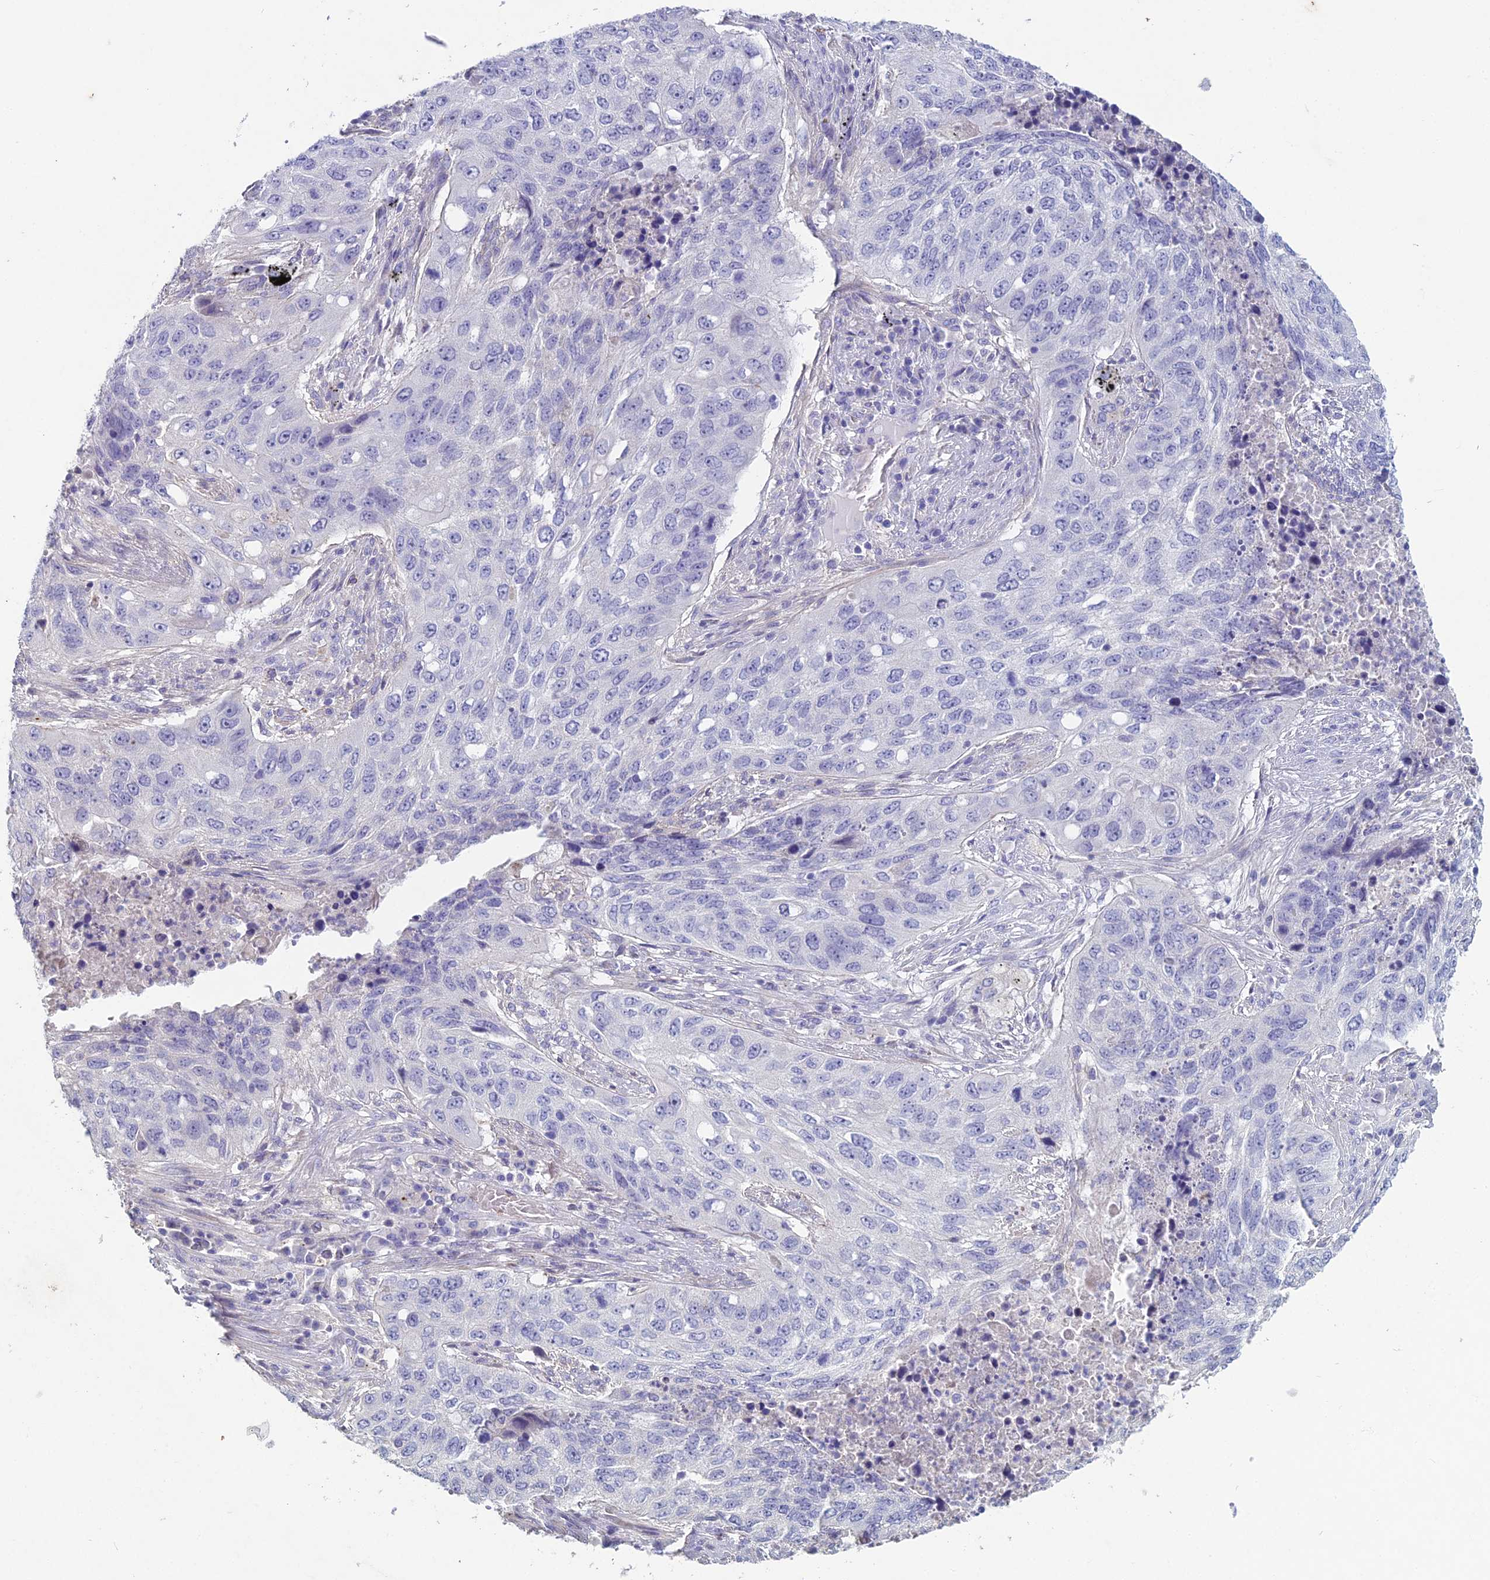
{"staining": {"intensity": "negative", "quantity": "none", "location": "none"}, "tissue": "lung cancer", "cell_type": "Tumor cells", "image_type": "cancer", "snomed": [{"axis": "morphology", "description": "Squamous cell carcinoma, NOS"}, {"axis": "topography", "description": "Lung"}], "caption": "Tumor cells show no significant protein expression in lung cancer (squamous cell carcinoma).", "gene": "NCAM1", "patient": {"sex": "female", "age": 63}}